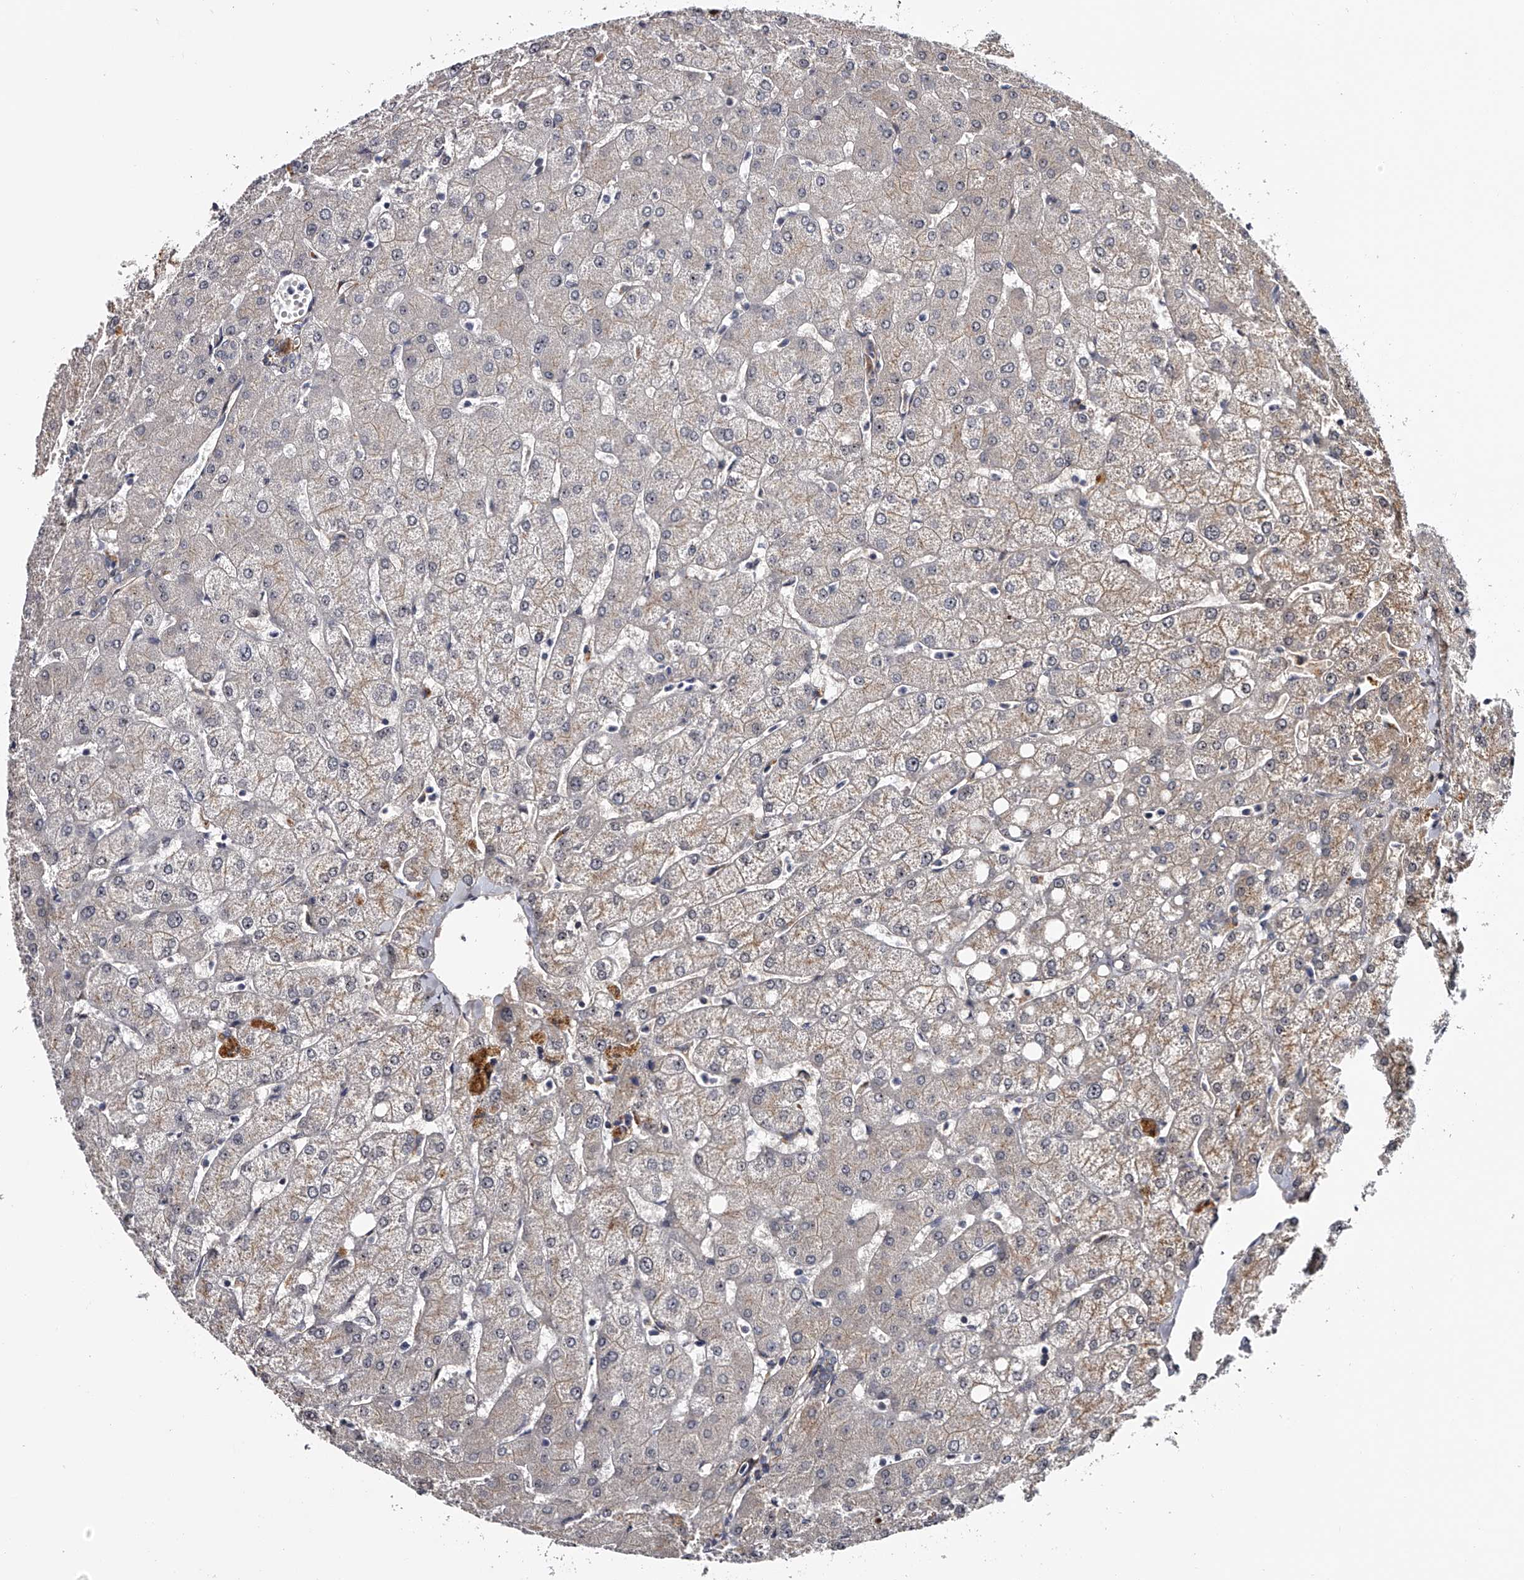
{"staining": {"intensity": "negative", "quantity": "none", "location": "none"}, "tissue": "liver", "cell_type": "Cholangiocytes", "image_type": "normal", "snomed": [{"axis": "morphology", "description": "Normal tissue, NOS"}, {"axis": "topography", "description": "Liver"}], "caption": "Benign liver was stained to show a protein in brown. There is no significant positivity in cholangiocytes.", "gene": "MDN1", "patient": {"sex": "female", "age": 54}}